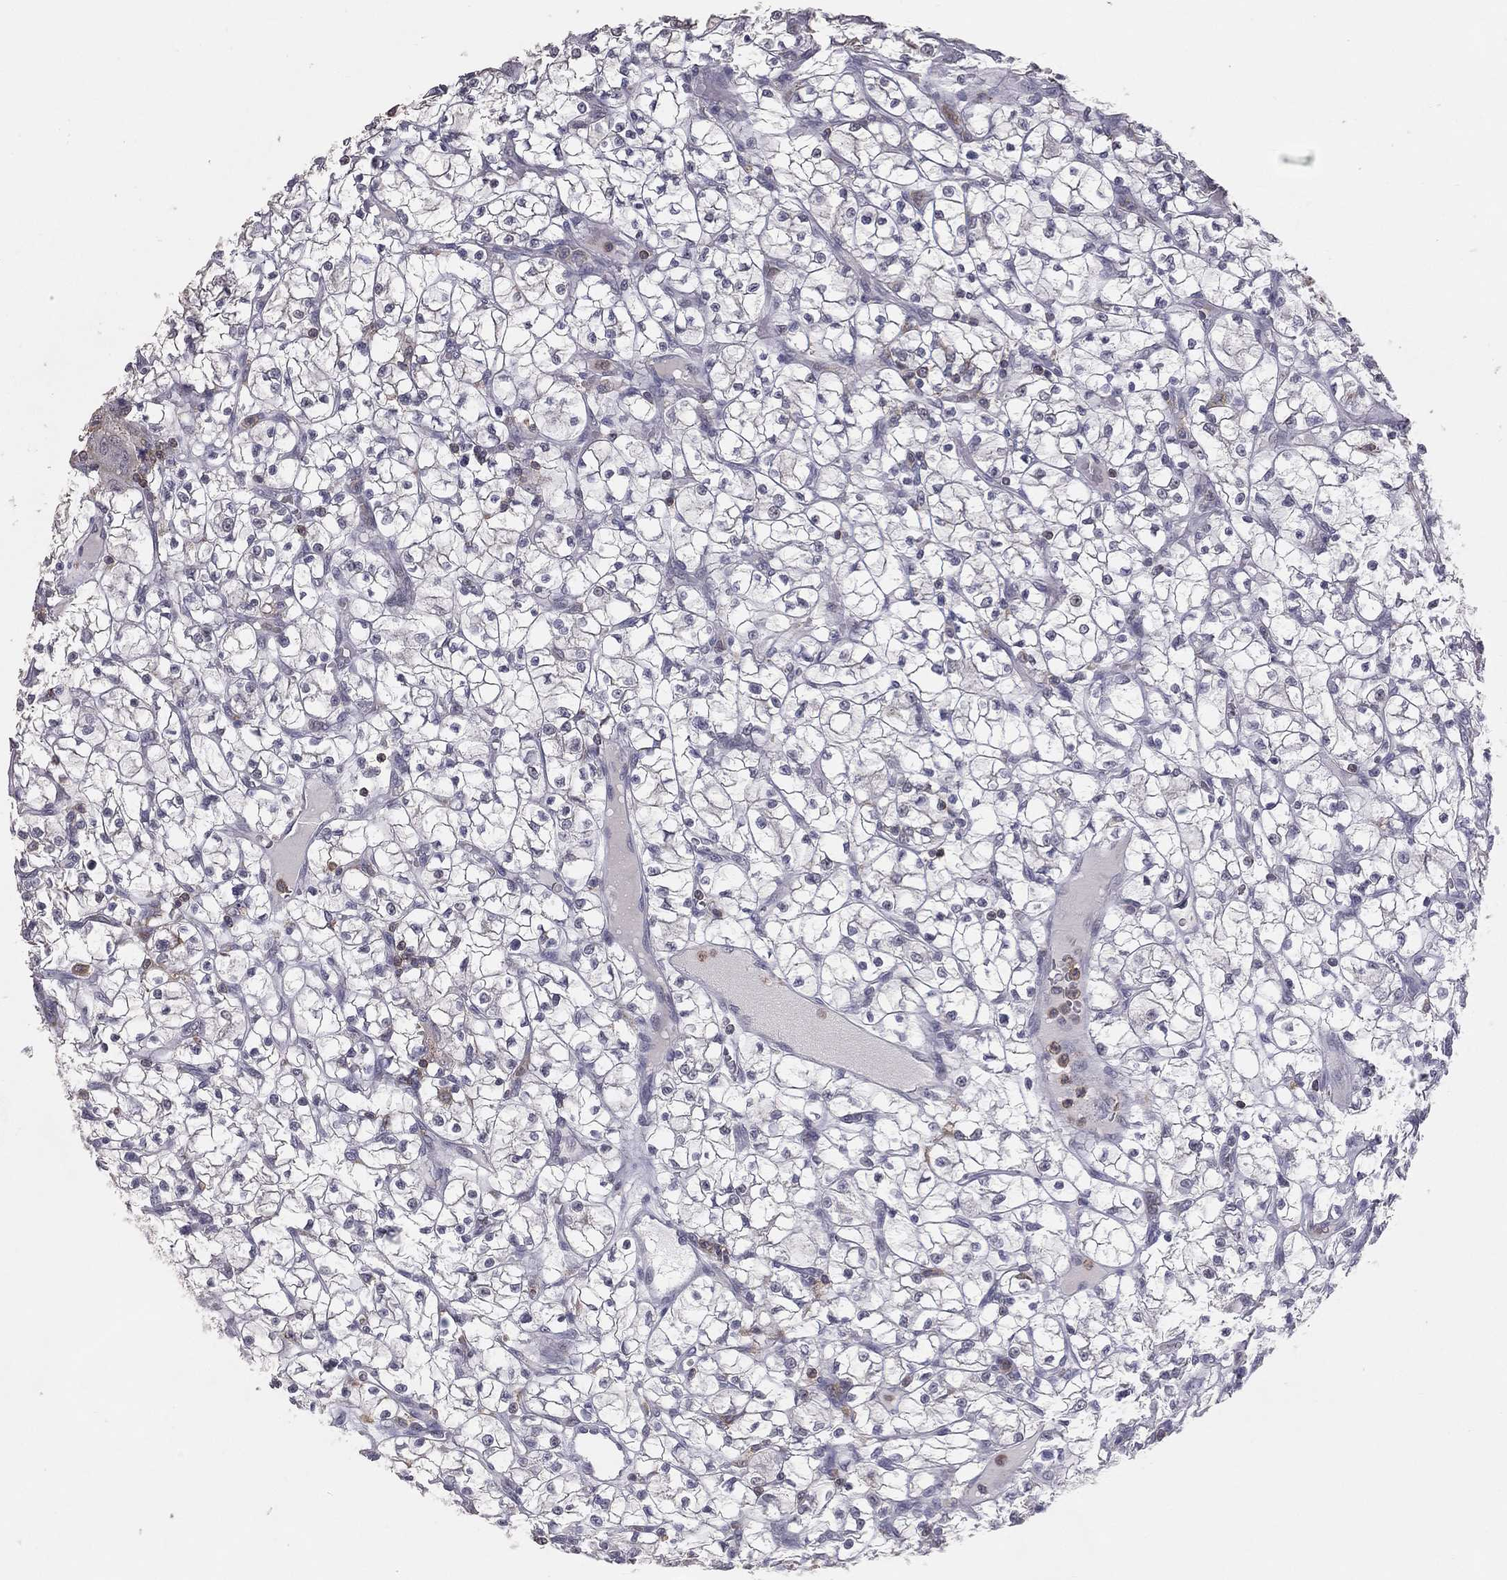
{"staining": {"intensity": "negative", "quantity": "none", "location": "none"}, "tissue": "renal cancer", "cell_type": "Tumor cells", "image_type": "cancer", "snomed": [{"axis": "morphology", "description": "Adenocarcinoma, NOS"}, {"axis": "topography", "description": "Kidney"}], "caption": "DAB (3,3'-diaminobenzidine) immunohistochemical staining of renal cancer displays no significant expression in tumor cells.", "gene": "PSTPIP1", "patient": {"sex": "female", "age": 64}}